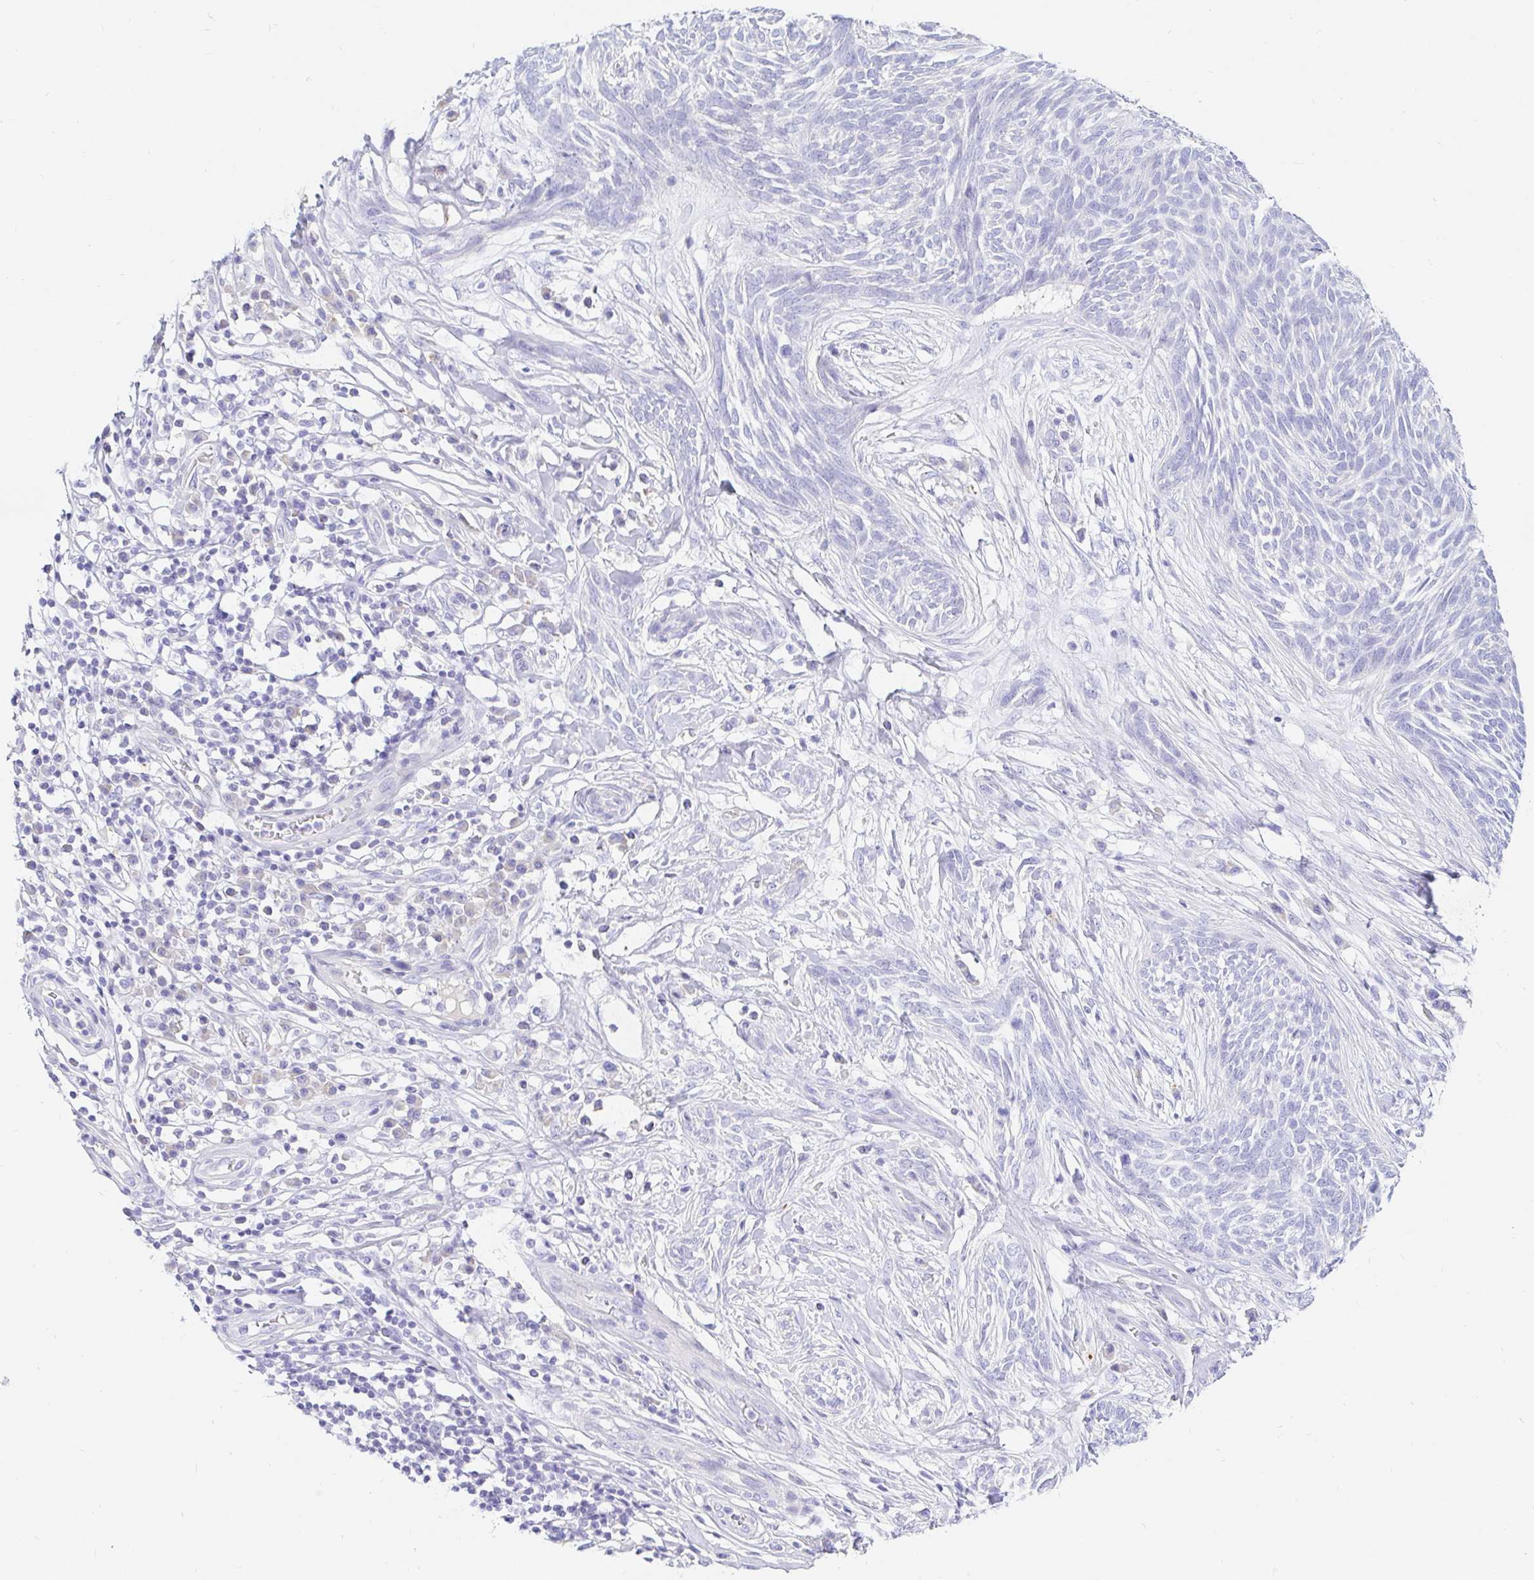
{"staining": {"intensity": "negative", "quantity": "none", "location": "none"}, "tissue": "skin cancer", "cell_type": "Tumor cells", "image_type": "cancer", "snomed": [{"axis": "morphology", "description": "Basal cell carcinoma"}, {"axis": "topography", "description": "Skin"}, {"axis": "topography", "description": "Skin, foot"}], "caption": "This is an immunohistochemistry (IHC) image of skin cancer (basal cell carcinoma). There is no expression in tumor cells.", "gene": "NR2E1", "patient": {"sex": "female", "age": 86}}